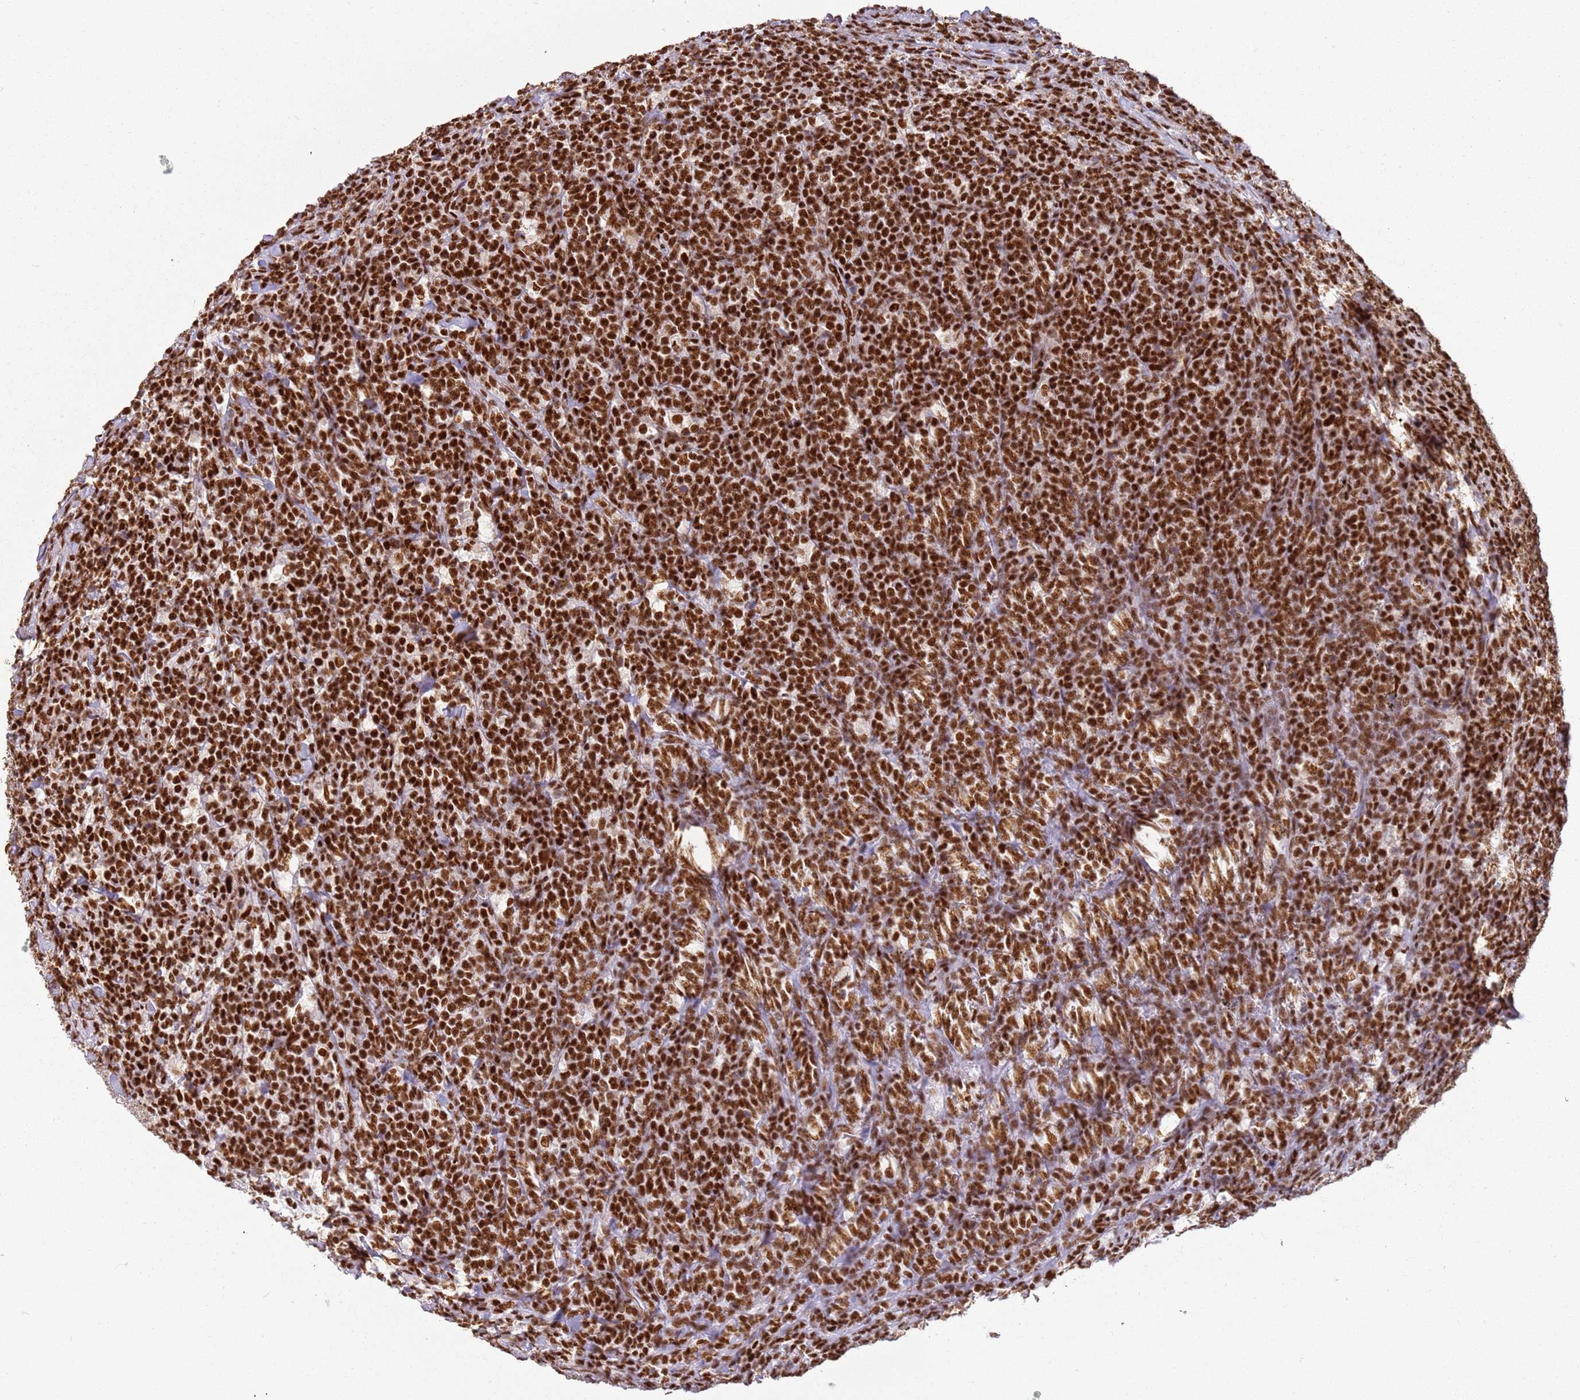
{"staining": {"intensity": "strong", "quantity": ">75%", "location": "nuclear"}, "tissue": "lymphoma", "cell_type": "Tumor cells", "image_type": "cancer", "snomed": [{"axis": "morphology", "description": "Malignant lymphoma, non-Hodgkin's type, High grade"}, {"axis": "topography", "description": "Small intestine"}], "caption": "This is a photomicrograph of immunohistochemistry staining of high-grade malignant lymphoma, non-Hodgkin's type, which shows strong staining in the nuclear of tumor cells.", "gene": "TENT4A", "patient": {"sex": "male", "age": 8}}